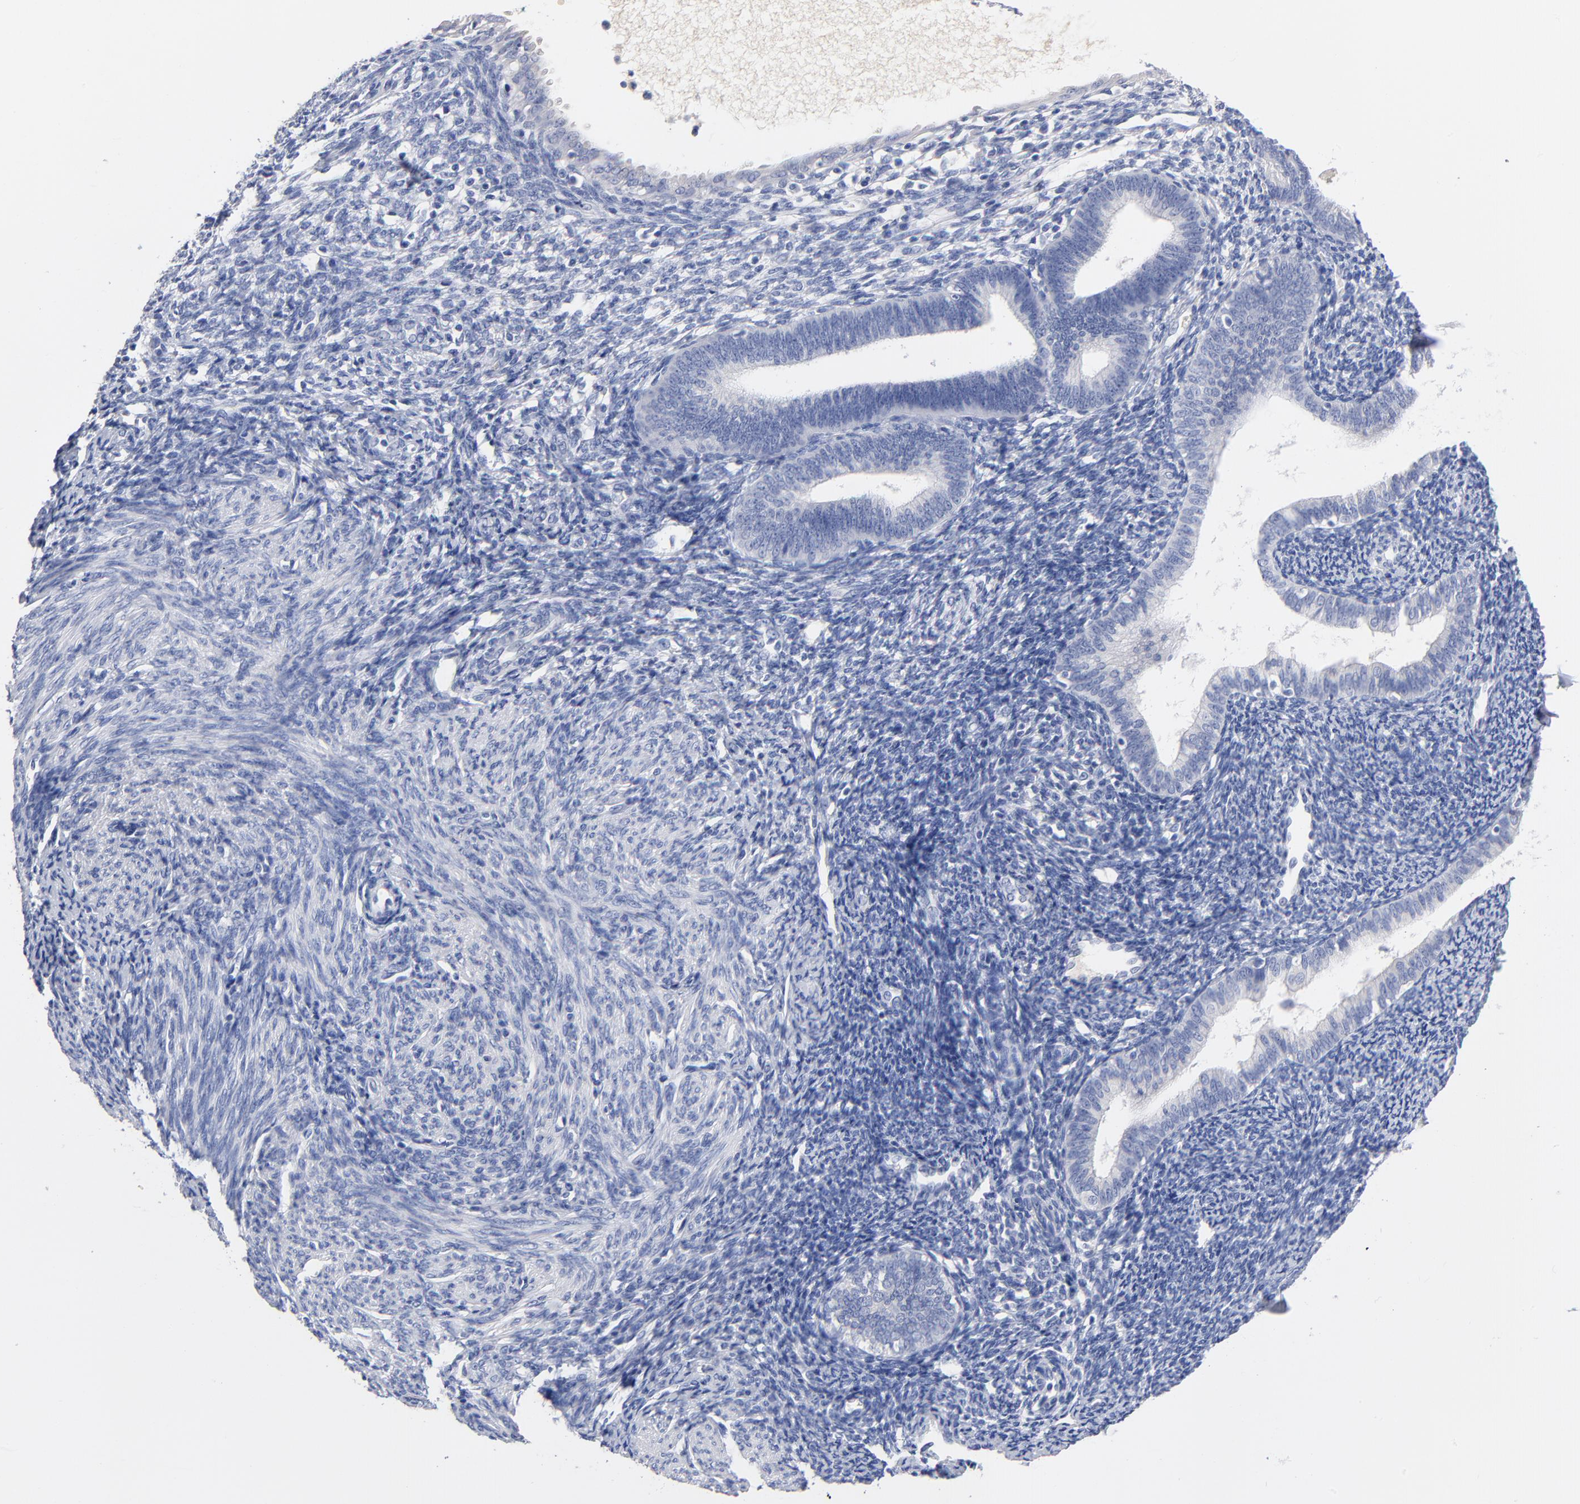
{"staining": {"intensity": "negative", "quantity": "none", "location": "none"}, "tissue": "endometrium", "cell_type": "Cells in endometrial stroma", "image_type": "normal", "snomed": [{"axis": "morphology", "description": "Normal tissue, NOS"}, {"axis": "topography", "description": "Smooth muscle"}, {"axis": "topography", "description": "Endometrium"}], "caption": "A micrograph of human endometrium is negative for staining in cells in endometrial stroma. (Stains: DAB immunohistochemistry with hematoxylin counter stain, Microscopy: brightfield microscopy at high magnification).", "gene": "CPS1", "patient": {"sex": "female", "age": 57}}